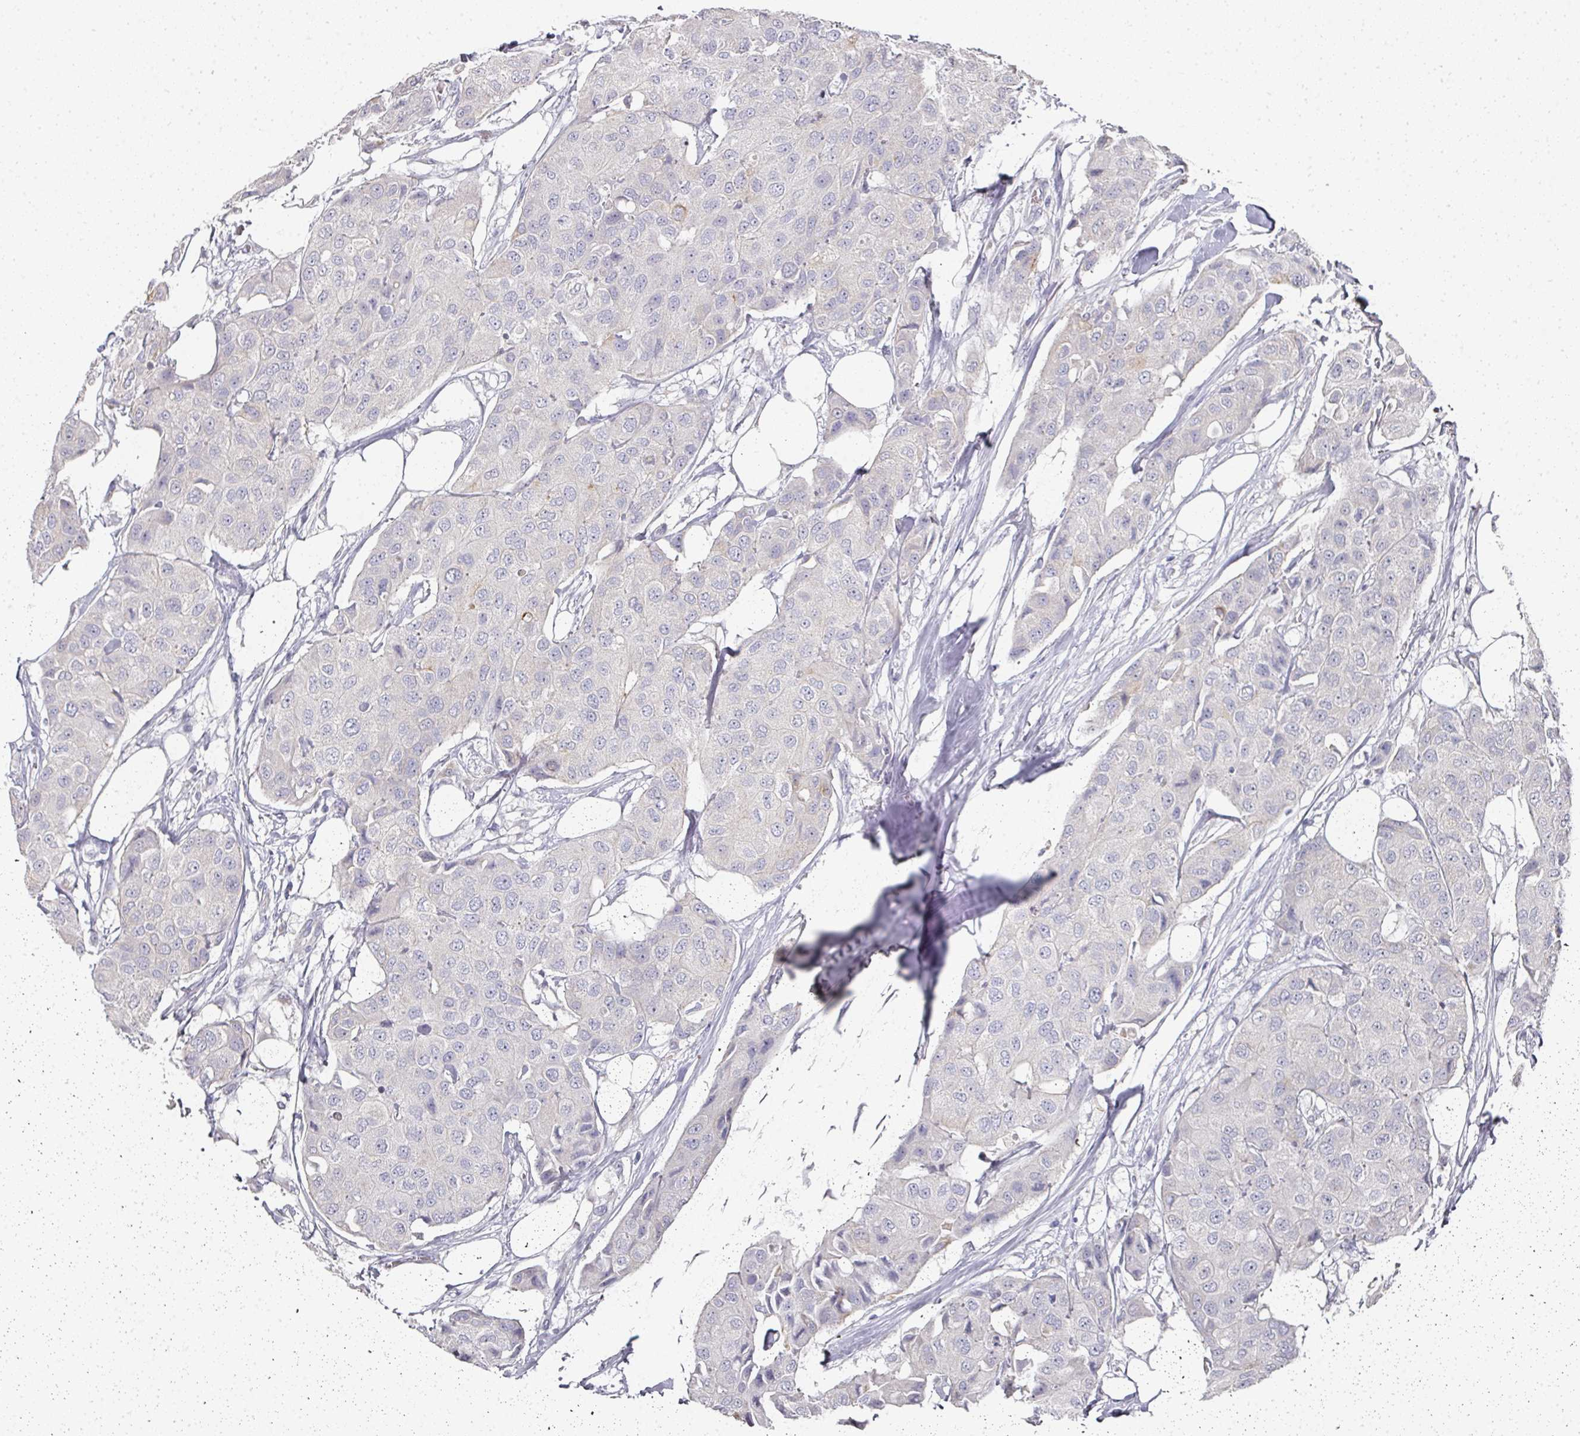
{"staining": {"intensity": "negative", "quantity": "none", "location": "none"}, "tissue": "breast cancer", "cell_type": "Tumor cells", "image_type": "cancer", "snomed": [{"axis": "morphology", "description": "Duct carcinoma"}, {"axis": "topography", "description": "Breast"}], "caption": "High magnification brightfield microscopy of breast cancer stained with DAB (brown) and counterstained with hematoxylin (blue): tumor cells show no significant expression.", "gene": "CAMP", "patient": {"sex": "female", "age": 80}}